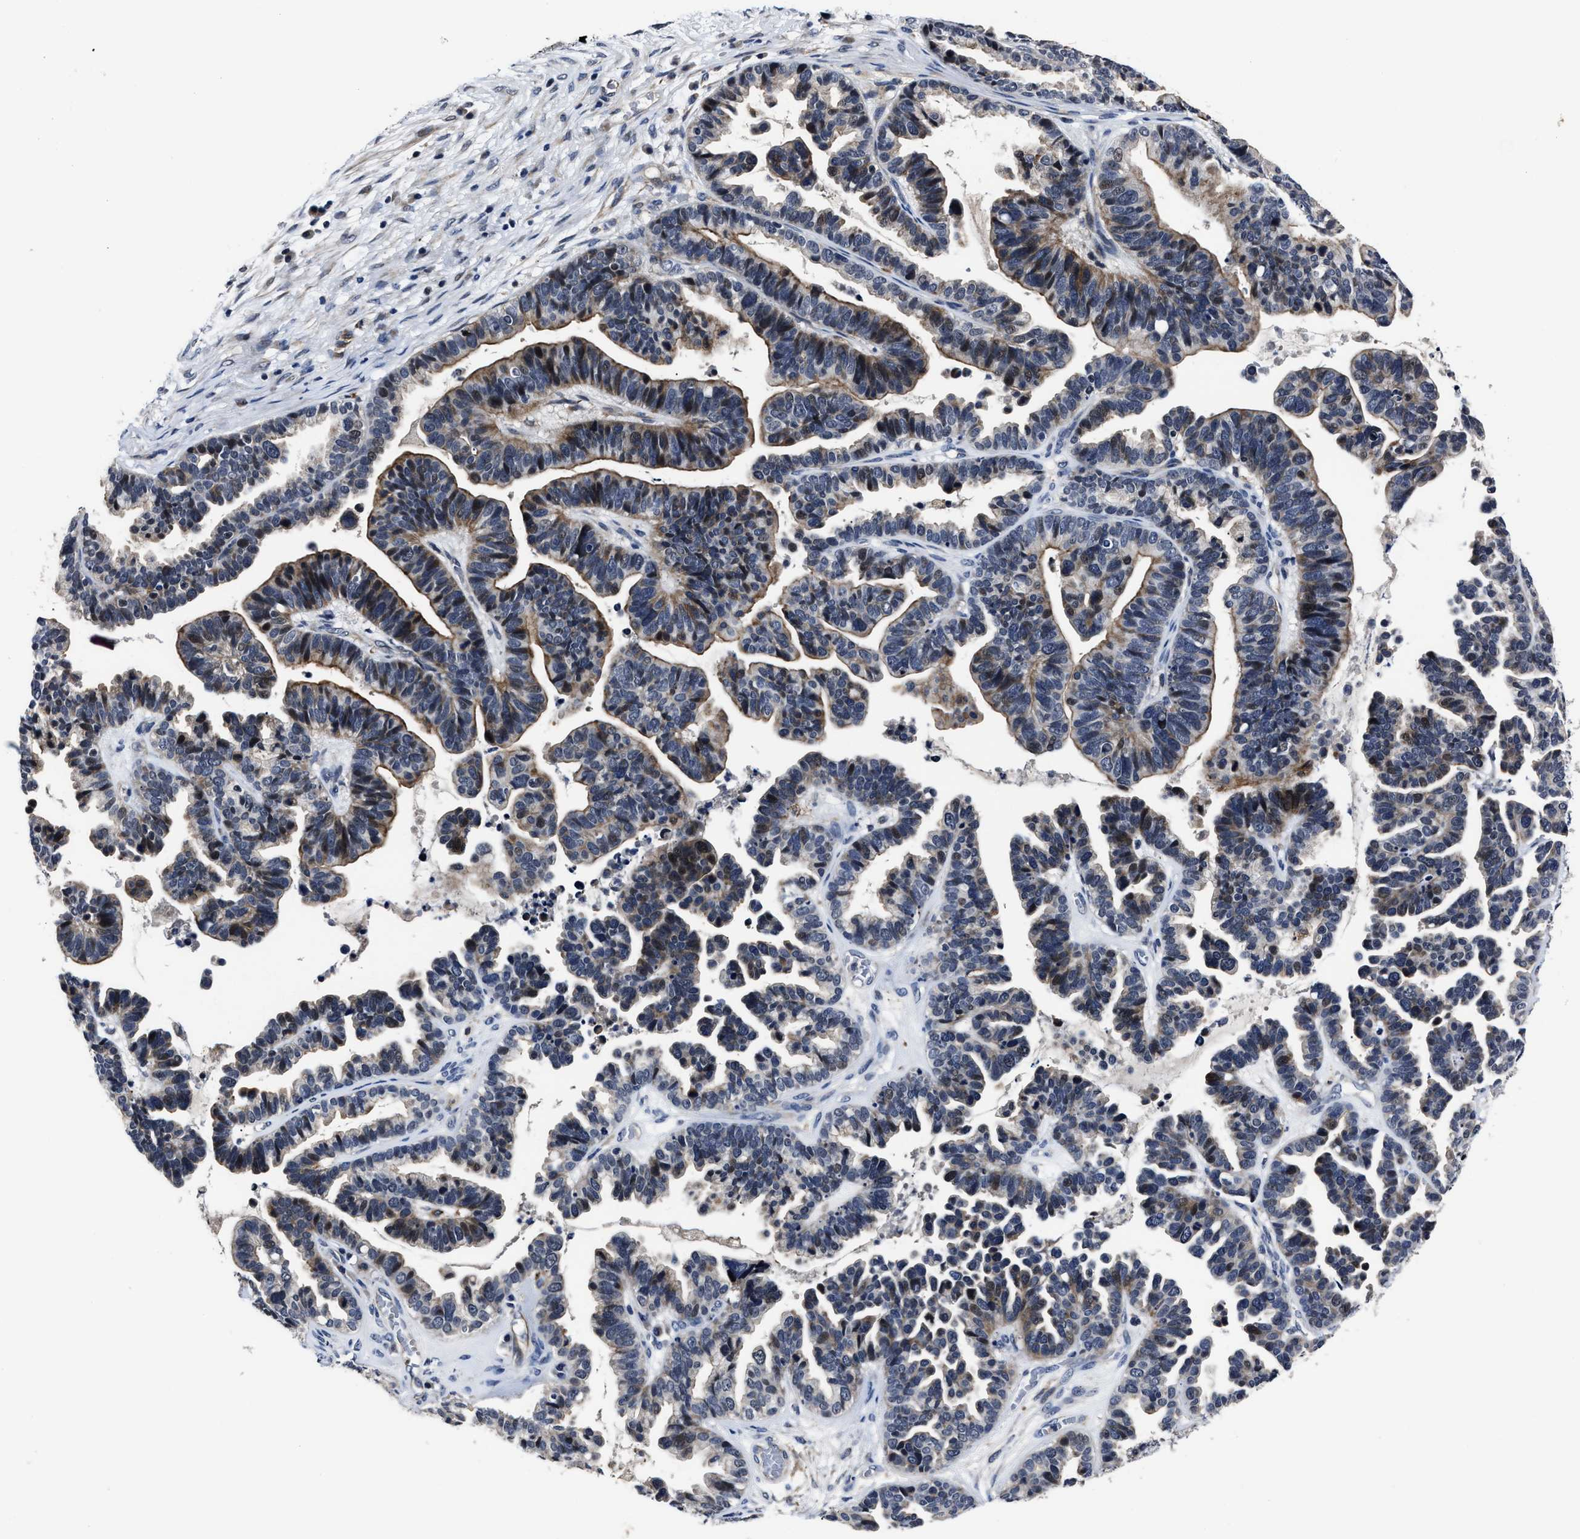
{"staining": {"intensity": "moderate", "quantity": "<25%", "location": "cytoplasmic/membranous,nuclear"}, "tissue": "ovarian cancer", "cell_type": "Tumor cells", "image_type": "cancer", "snomed": [{"axis": "morphology", "description": "Cystadenocarcinoma, serous, NOS"}, {"axis": "topography", "description": "Ovary"}], "caption": "IHC (DAB (3,3'-diaminobenzidine)) staining of serous cystadenocarcinoma (ovarian) reveals moderate cytoplasmic/membranous and nuclear protein positivity in approximately <25% of tumor cells.", "gene": "RSBN1L", "patient": {"sex": "female", "age": 56}}